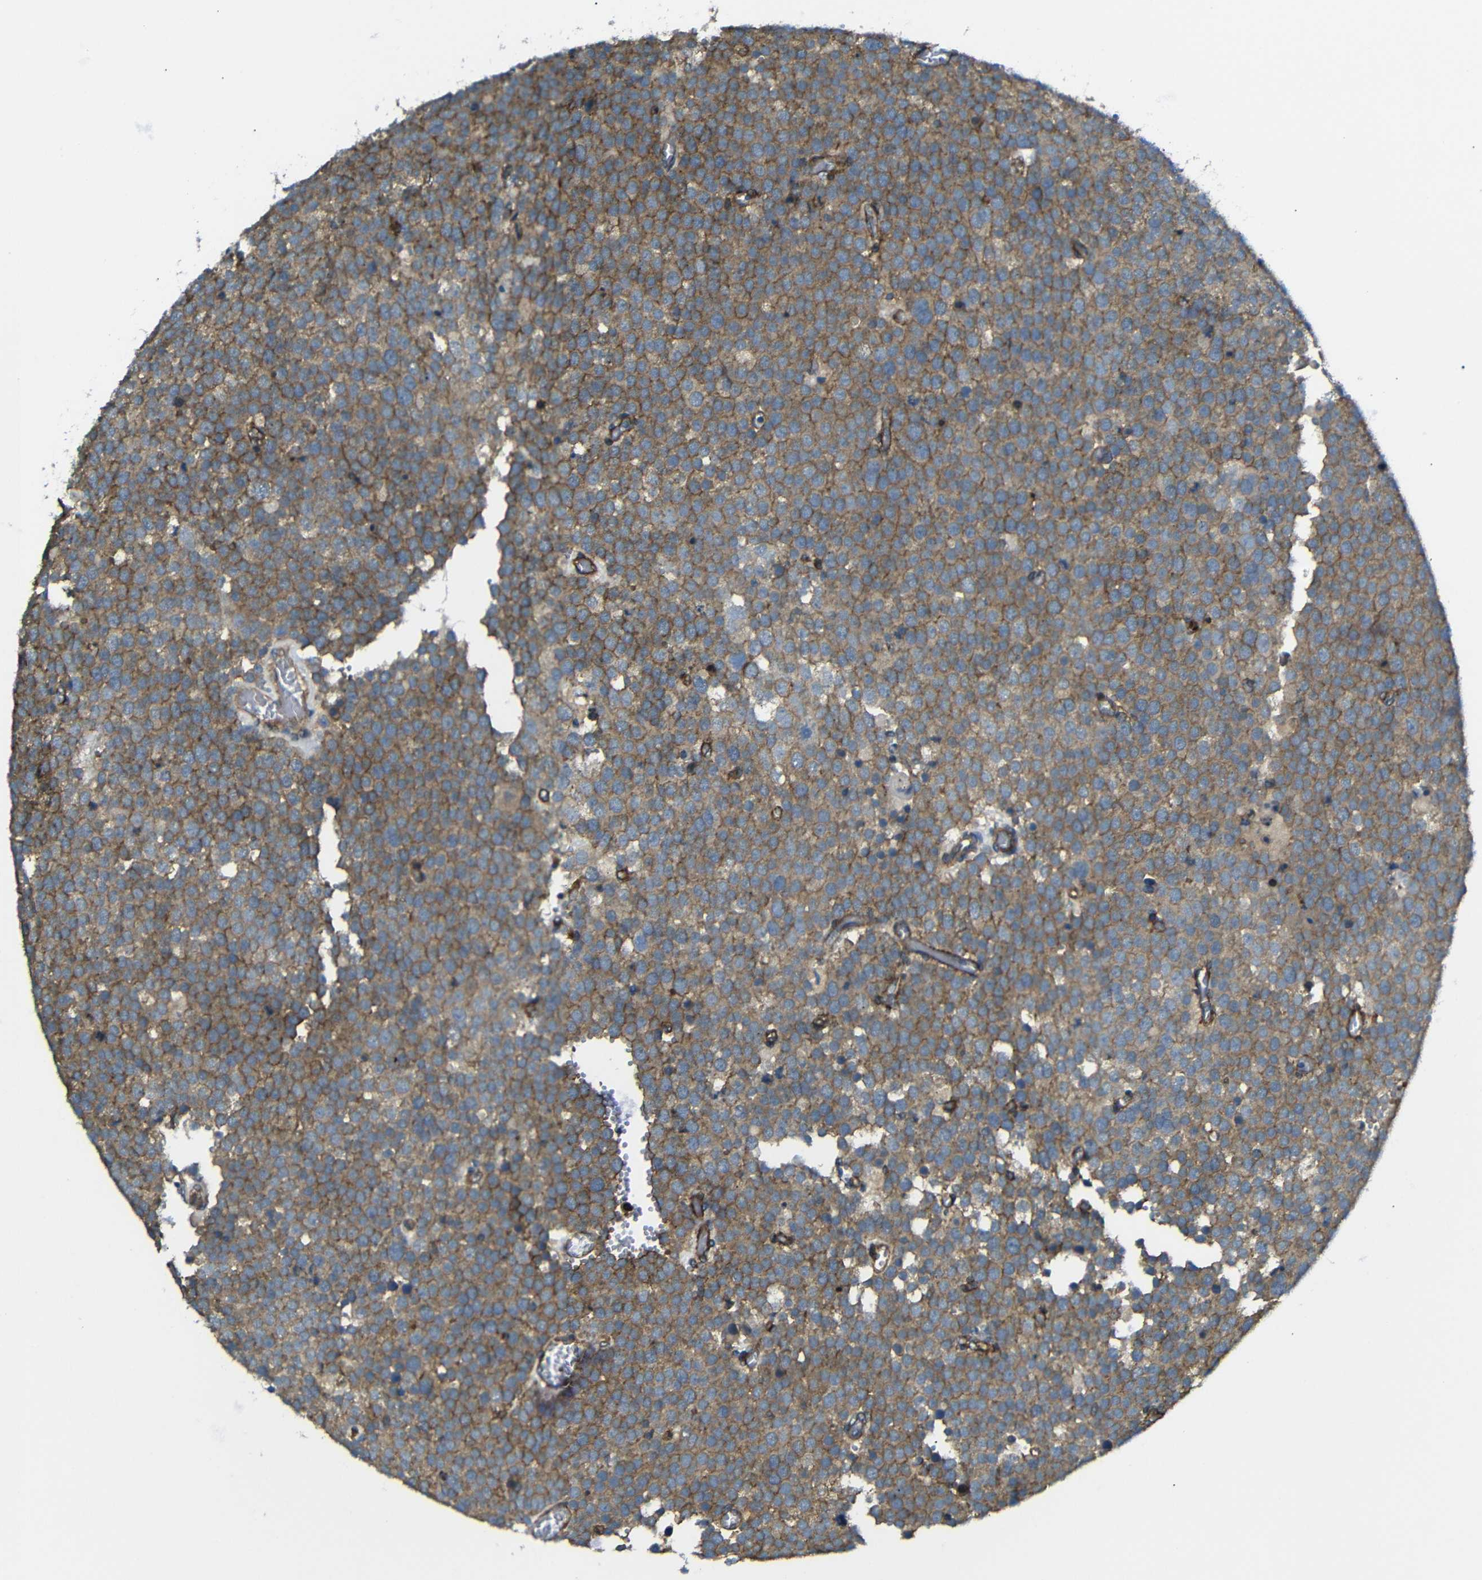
{"staining": {"intensity": "moderate", "quantity": ">75%", "location": "cytoplasmic/membranous"}, "tissue": "testis cancer", "cell_type": "Tumor cells", "image_type": "cancer", "snomed": [{"axis": "morphology", "description": "Normal tissue, NOS"}, {"axis": "morphology", "description": "Seminoma, NOS"}, {"axis": "topography", "description": "Testis"}], "caption": "Testis cancer tissue displays moderate cytoplasmic/membranous staining in approximately >75% of tumor cells (DAB (3,3'-diaminobenzidine) IHC, brown staining for protein, blue staining for nuclei).", "gene": "MYO1B", "patient": {"sex": "male", "age": 71}}